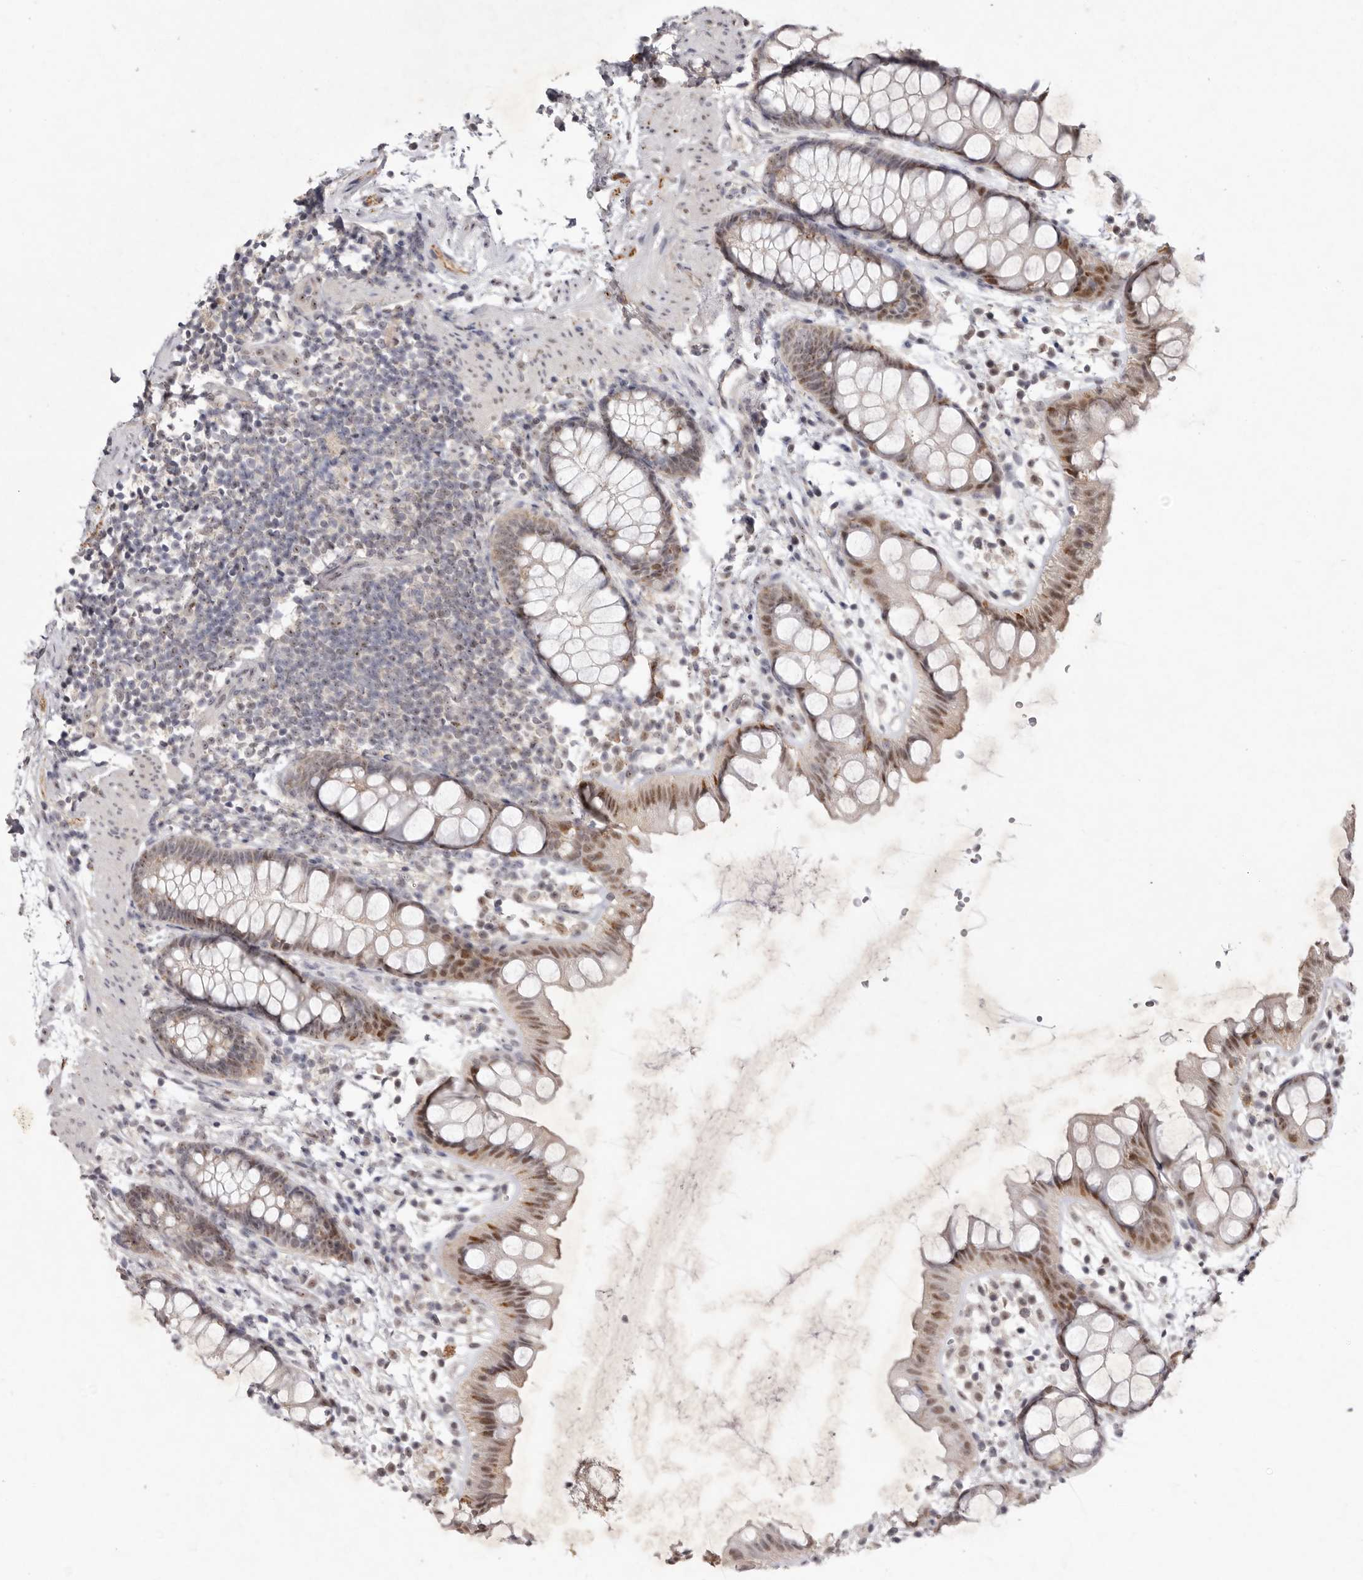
{"staining": {"intensity": "moderate", "quantity": ">75%", "location": "cytoplasmic/membranous,nuclear"}, "tissue": "rectum", "cell_type": "Glandular cells", "image_type": "normal", "snomed": [{"axis": "morphology", "description": "Normal tissue, NOS"}, {"axis": "topography", "description": "Rectum"}], "caption": "DAB immunohistochemical staining of unremarkable rectum exhibits moderate cytoplasmic/membranous,nuclear protein positivity in about >75% of glandular cells.", "gene": "TADA1", "patient": {"sex": "female", "age": 65}}